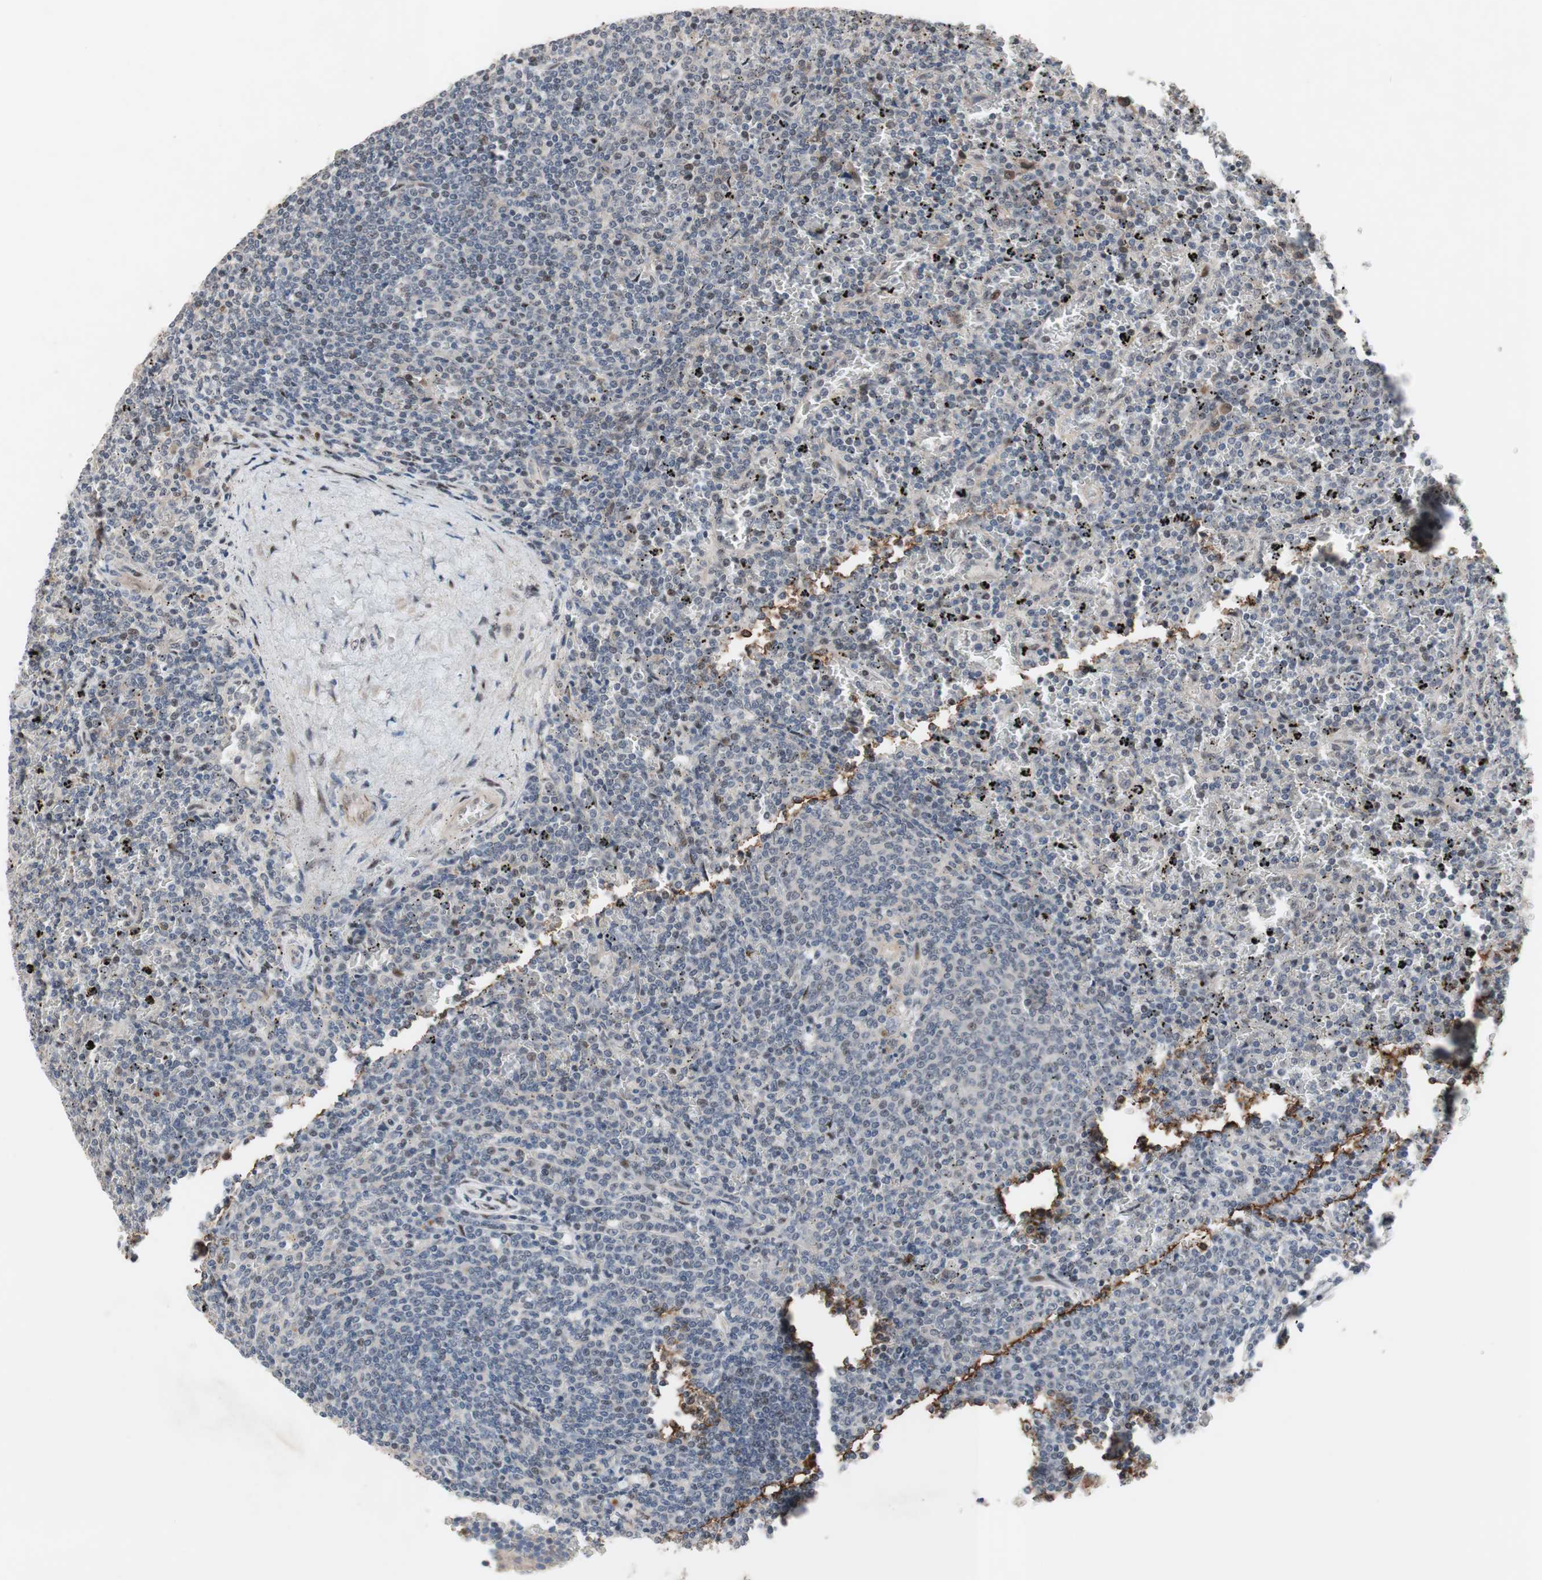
{"staining": {"intensity": "weak", "quantity": "<25%", "location": "nuclear"}, "tissue": "lymphoma", "cell_type": "Tumor cells", "image_type": "cancer", "snomed": [{"axis": "morphology", "description": "Malignant lymphoma, non-Hodgkin's type, Low grade"}, {"axis": "topography", "description": "Spleen"}], "caption": "Tumor cells show no significant expression in low-grade malignant lymphoma, non-Hodgkin's type.", "gene": "SOX7", "patient": {"sex": "female", "age": 77}}